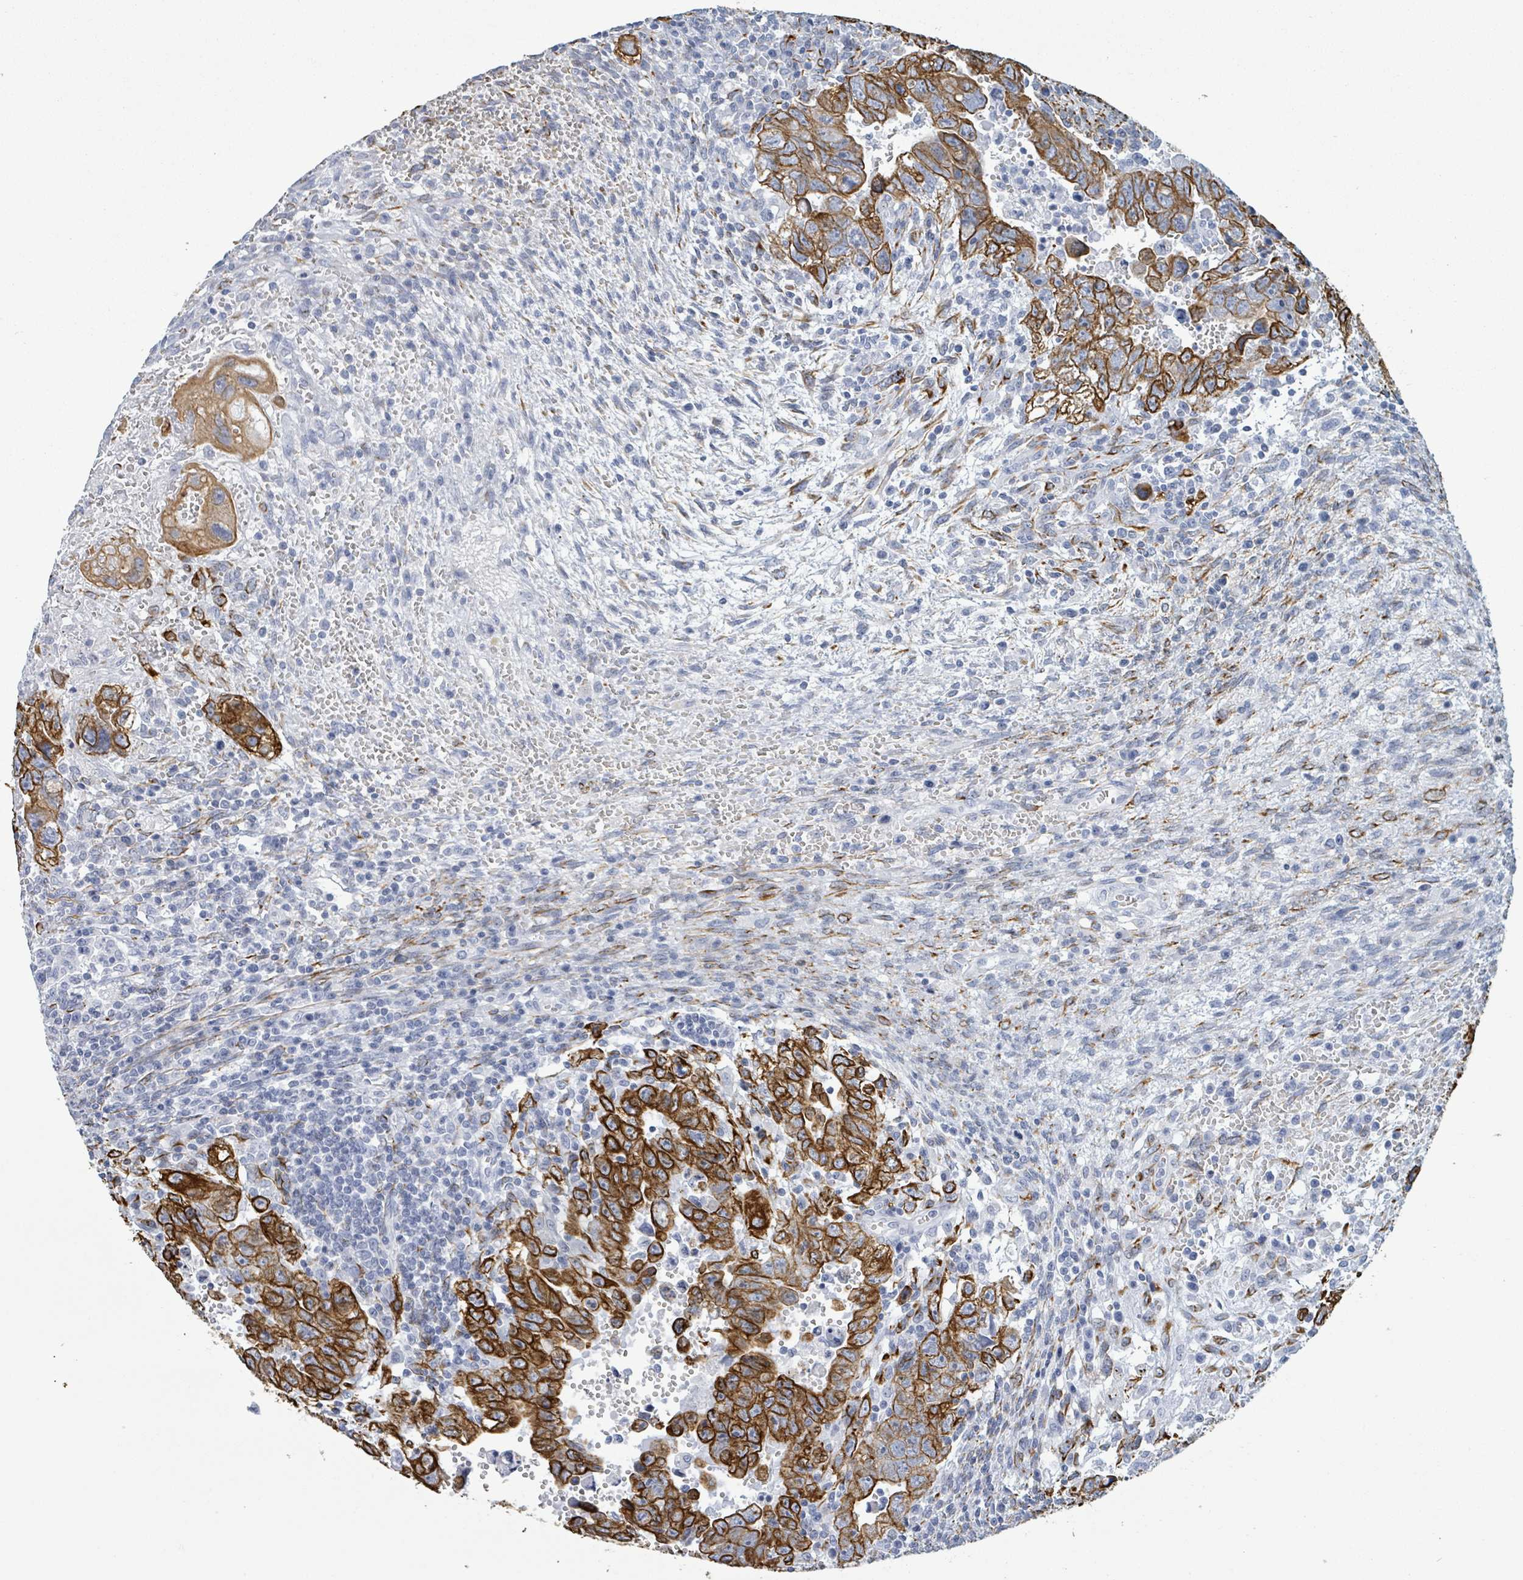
{"staining": {"intensity": "strong", "quantity": ">75%", "location": "cytoplasmic/membranous"}, "tissue": "testis cancer", "cell_type": "Tumor cells", "image_type": "cancer", "snomed": [{"axis": "morphology", "description": "Carcinoma, Embryonal, NOS"}, {"axis": "topography", "description": "Testis"}], "caption": "Immunohistochemistry (IHC) photomicrograph of neoplastic tissue: human testis cancer stained using immunohistochemistry (IHC) displays high levels of strong protein expression localized specifically in the cytoplasmic/membranous of tumor cells, appearing as a cytoplasmic/membranous brown color.", "gene": "KRT8", "patient": {"sex": "male", "age": 28}}